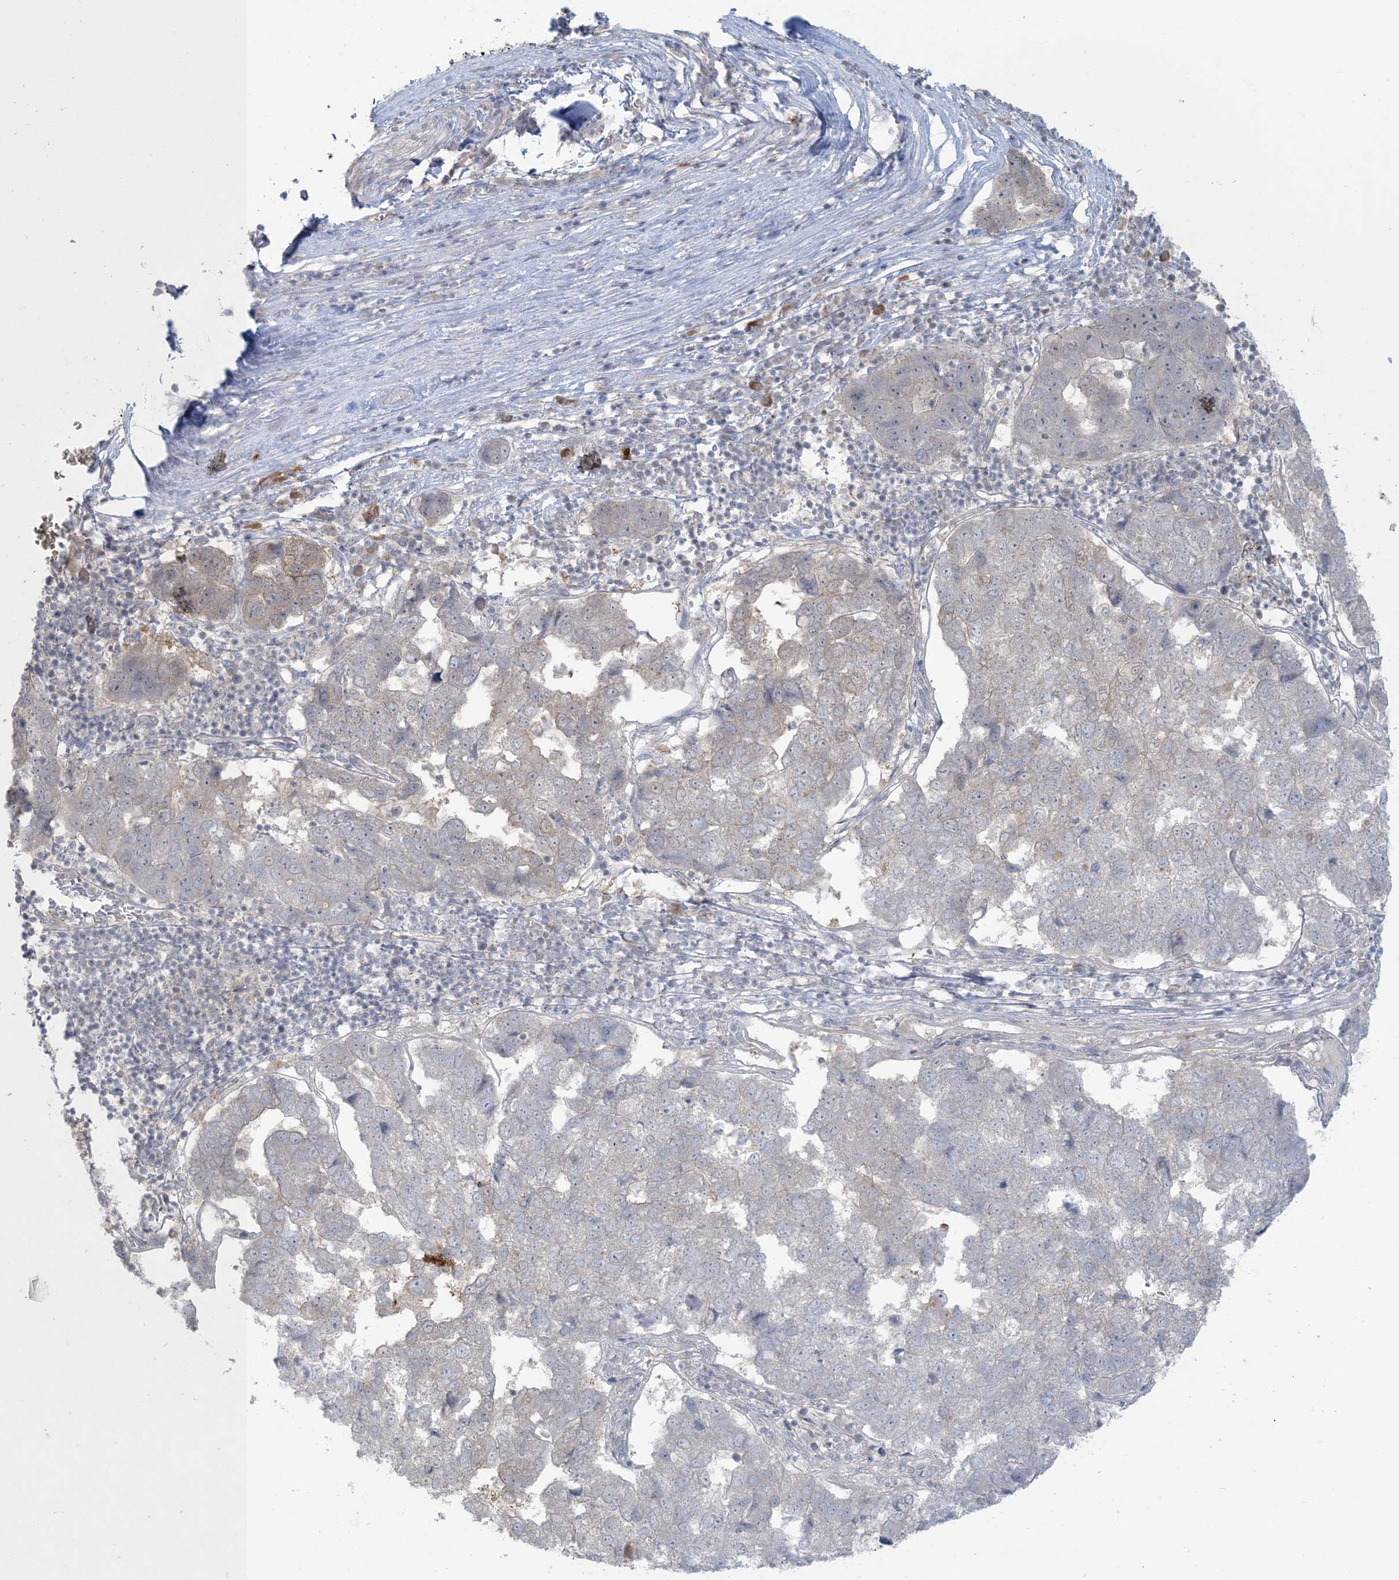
{"staining": {"intensity": "negative", "quantity": "none", "location": "none"}, "tissue": "pancreatic cancer", "cell_type": "Tumor cells", "image_type": "cancer", "snomed": [{"axis": "morphology", "description": "Adenocarcinoma, NOS"}, {"axis": "topography", "description": "Pancreas"}], "caption": "High magnification brightfield microscopy of pancreatic cancer (adenocarcinoma) stained with DAB (3,3'-diaminobenzidine) (brown) and counterstained with hematoxylin (blue): tumor cells show no significant positivity.", "gene": "NRBP2", "patient": {"sex": "female", "age": 61}}